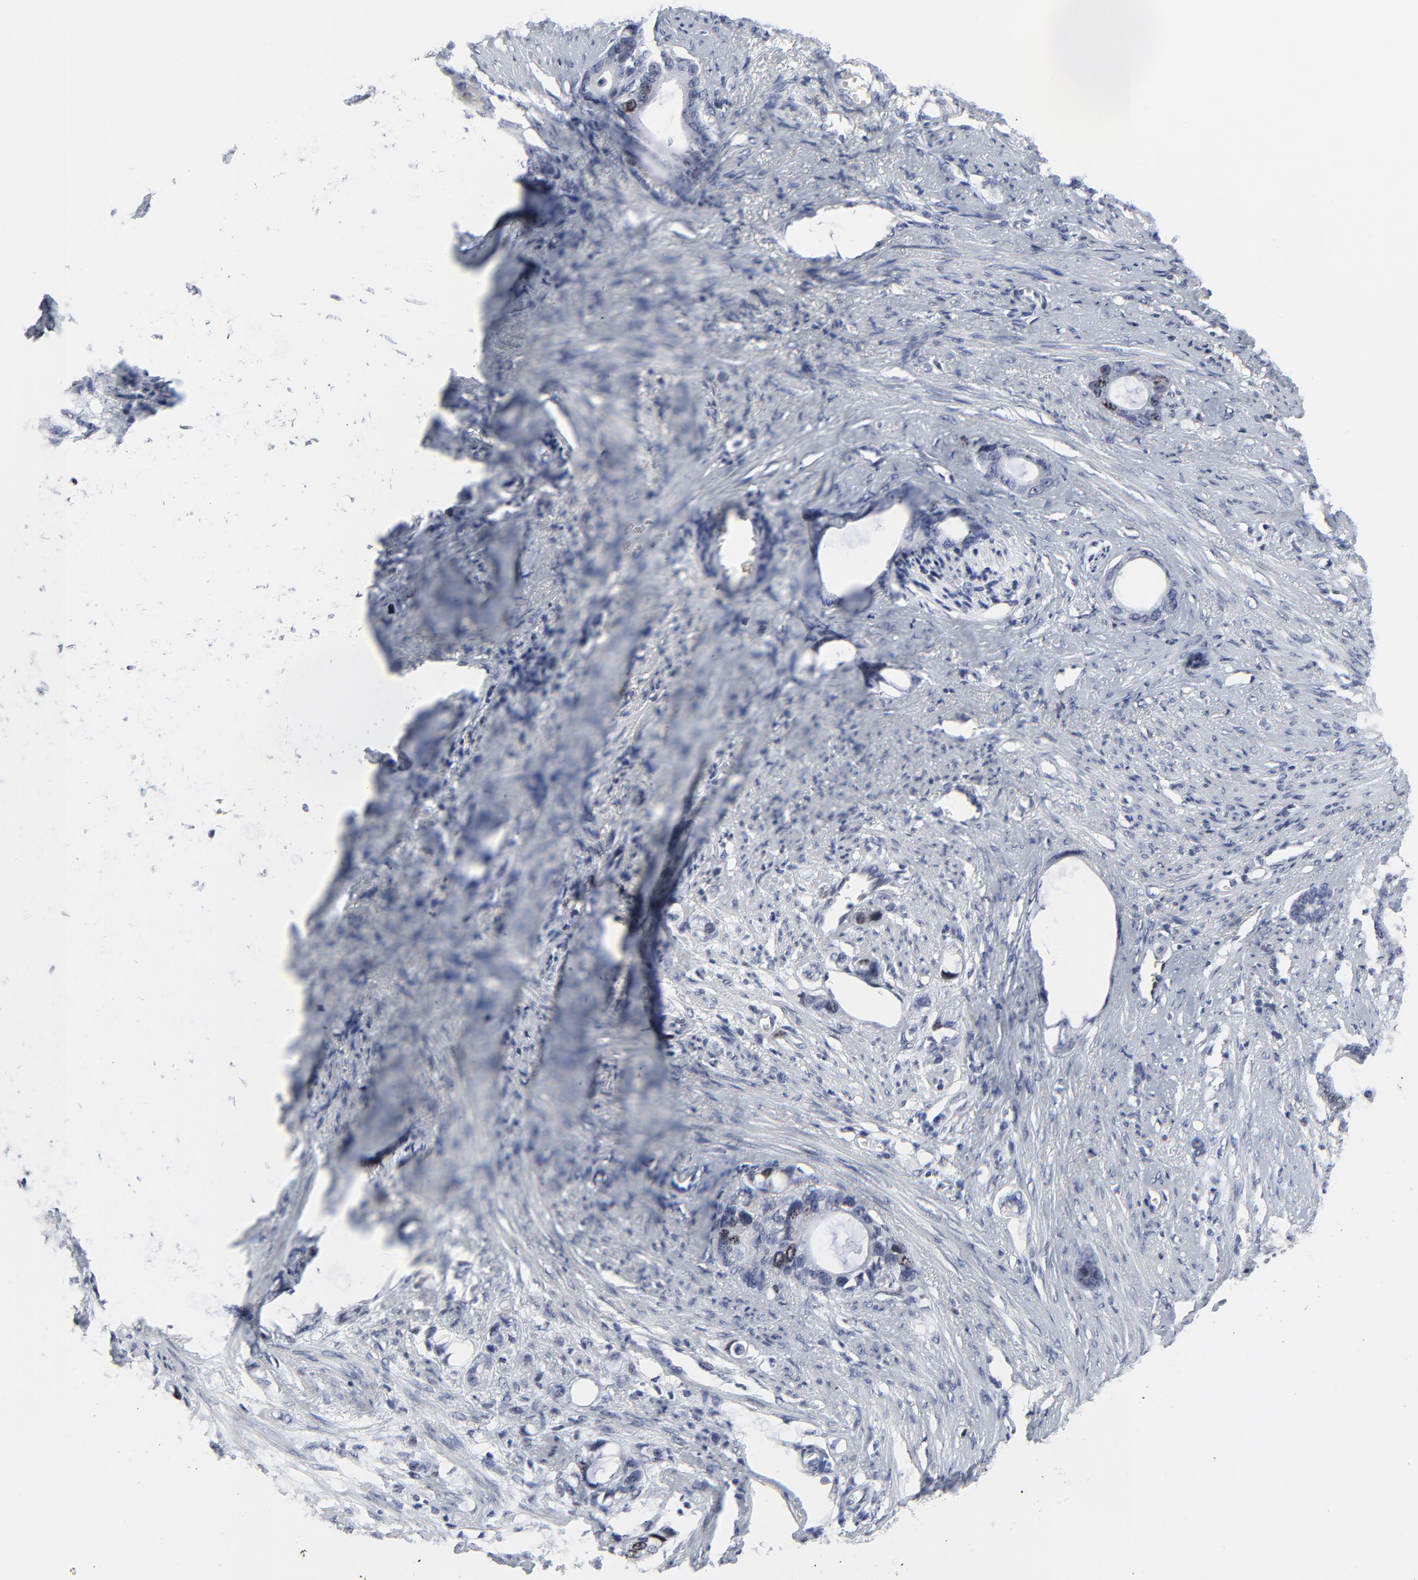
{"staining": {"intensity": "weak", "quantity": "<25%", "location": "nuclear"}, "tissue": "stomach cancer", "cell_type": "Tumor cells", "image_type": "cancer", "snomed": [{"axis": "morphology", "description": "Adenocarcinoma, NOS"}, {"axis": "topography", "description": "Stomach"}], "caption": "Tumor cells show no significant protein positivity in stomach cancer (adenocarcinoma).", "gene": "ZNF589", "patient": {"sex": "female", "age": 75}}